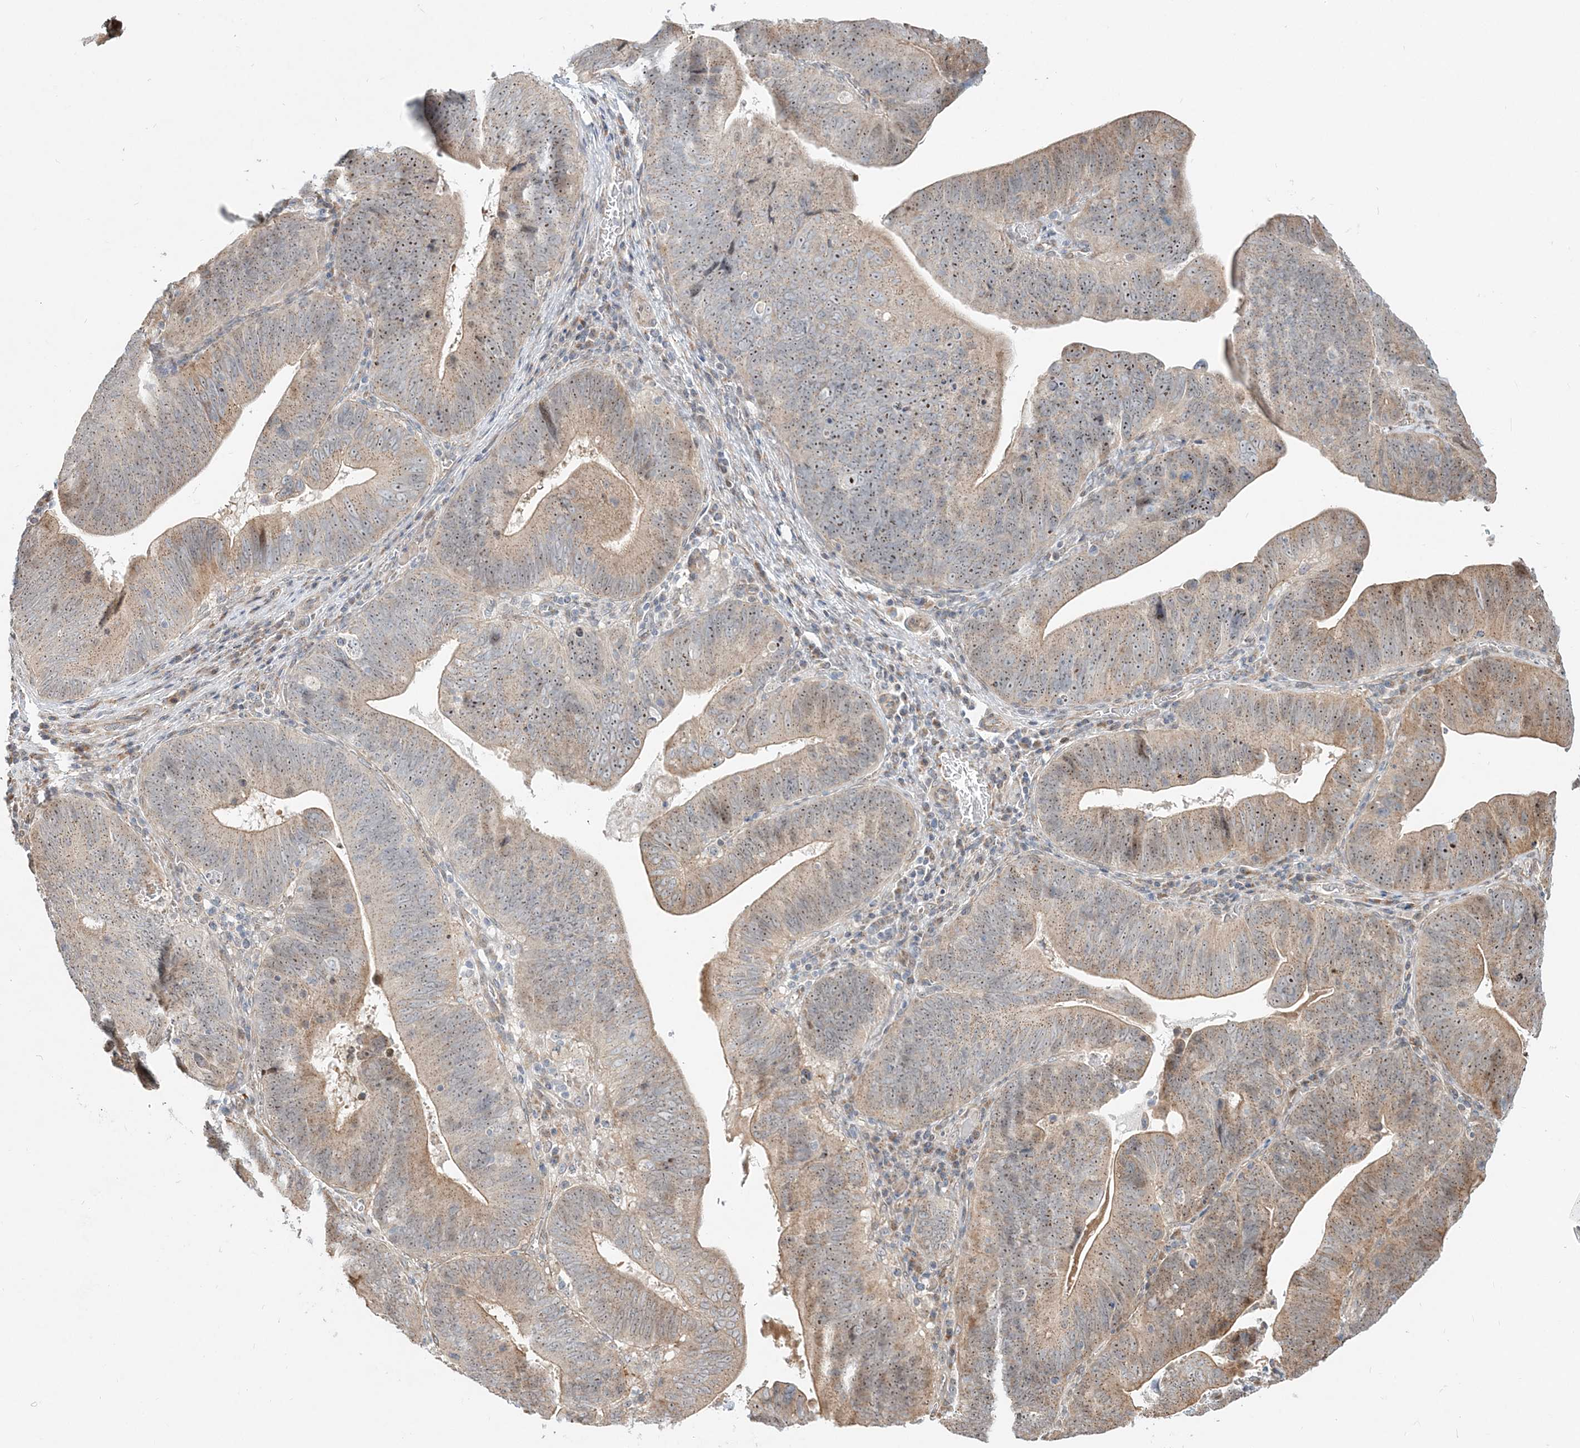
{"staining": {"intensity": "moderate", "quantity": ">75%", "location": "cytoplasmic/membranous,nuclear"}, "tissue": "pancreatic cancer", "cell_type": "Tumor cells", "image_type": "cancer", "snomed": [{"axis": "morphology", "description": "Adenocarcinoma, NOS"}, {"axis": "topography", "description": "Pancreas"}], "caption": "High-power microscopy captured an IHC micrograph of pancreatic cancer (adenocarcinoma), revealing moderate cytoplasmic/membranous and nuclear staining in approximately >75% of tumor cells. (DAB = brown stain, brightfield microscopy at high magnification).", "gene": "CXXC5", "patient": {"sex": "male", "age": 63}}